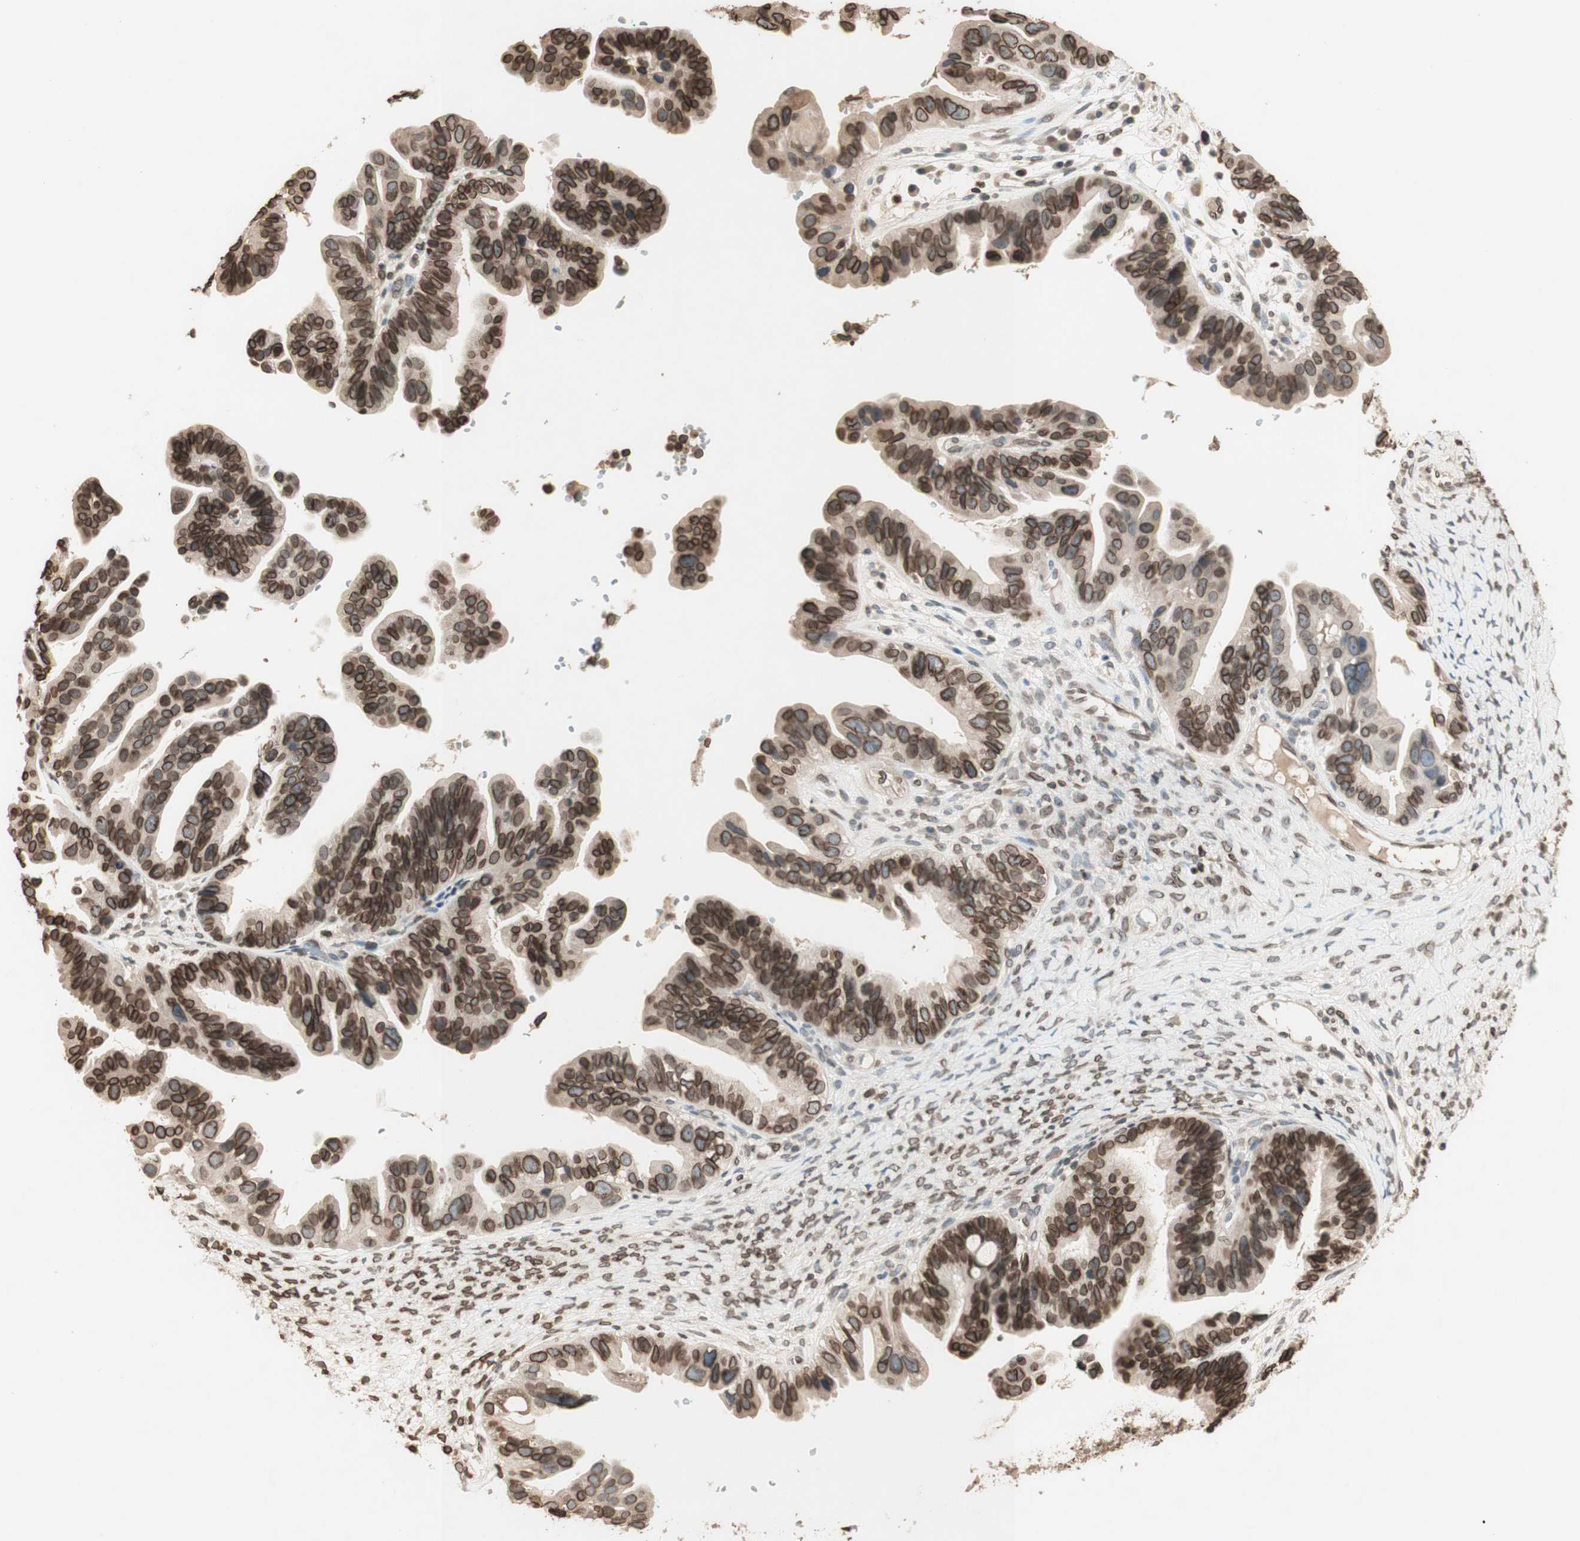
{"staining": {"intensity": "moderate", "quantity": ">75%", "location": "cytoplasmic/membranous,nuclear"}, "tissue": "ovarian cancer", "cell_type": "Tumor cells", "image_type": "cancer", "snomed": [{"axis": "morphology", "description": "Cystadenocarcinoma, serous, NOS"}, {"axis": "topography", "description": "Ovary"}], "caption": "Immunohistochemistry histopathology image of serous cystadenocarcinoma (ovarian) stained for a protein (brown), which reveals medium levels of moderate cytoplasmic/membranous and nuclear expression in approximately >75% of tumor cells.", "gene": "TMPO", "patient": {"sex": "female", "age": 56}}